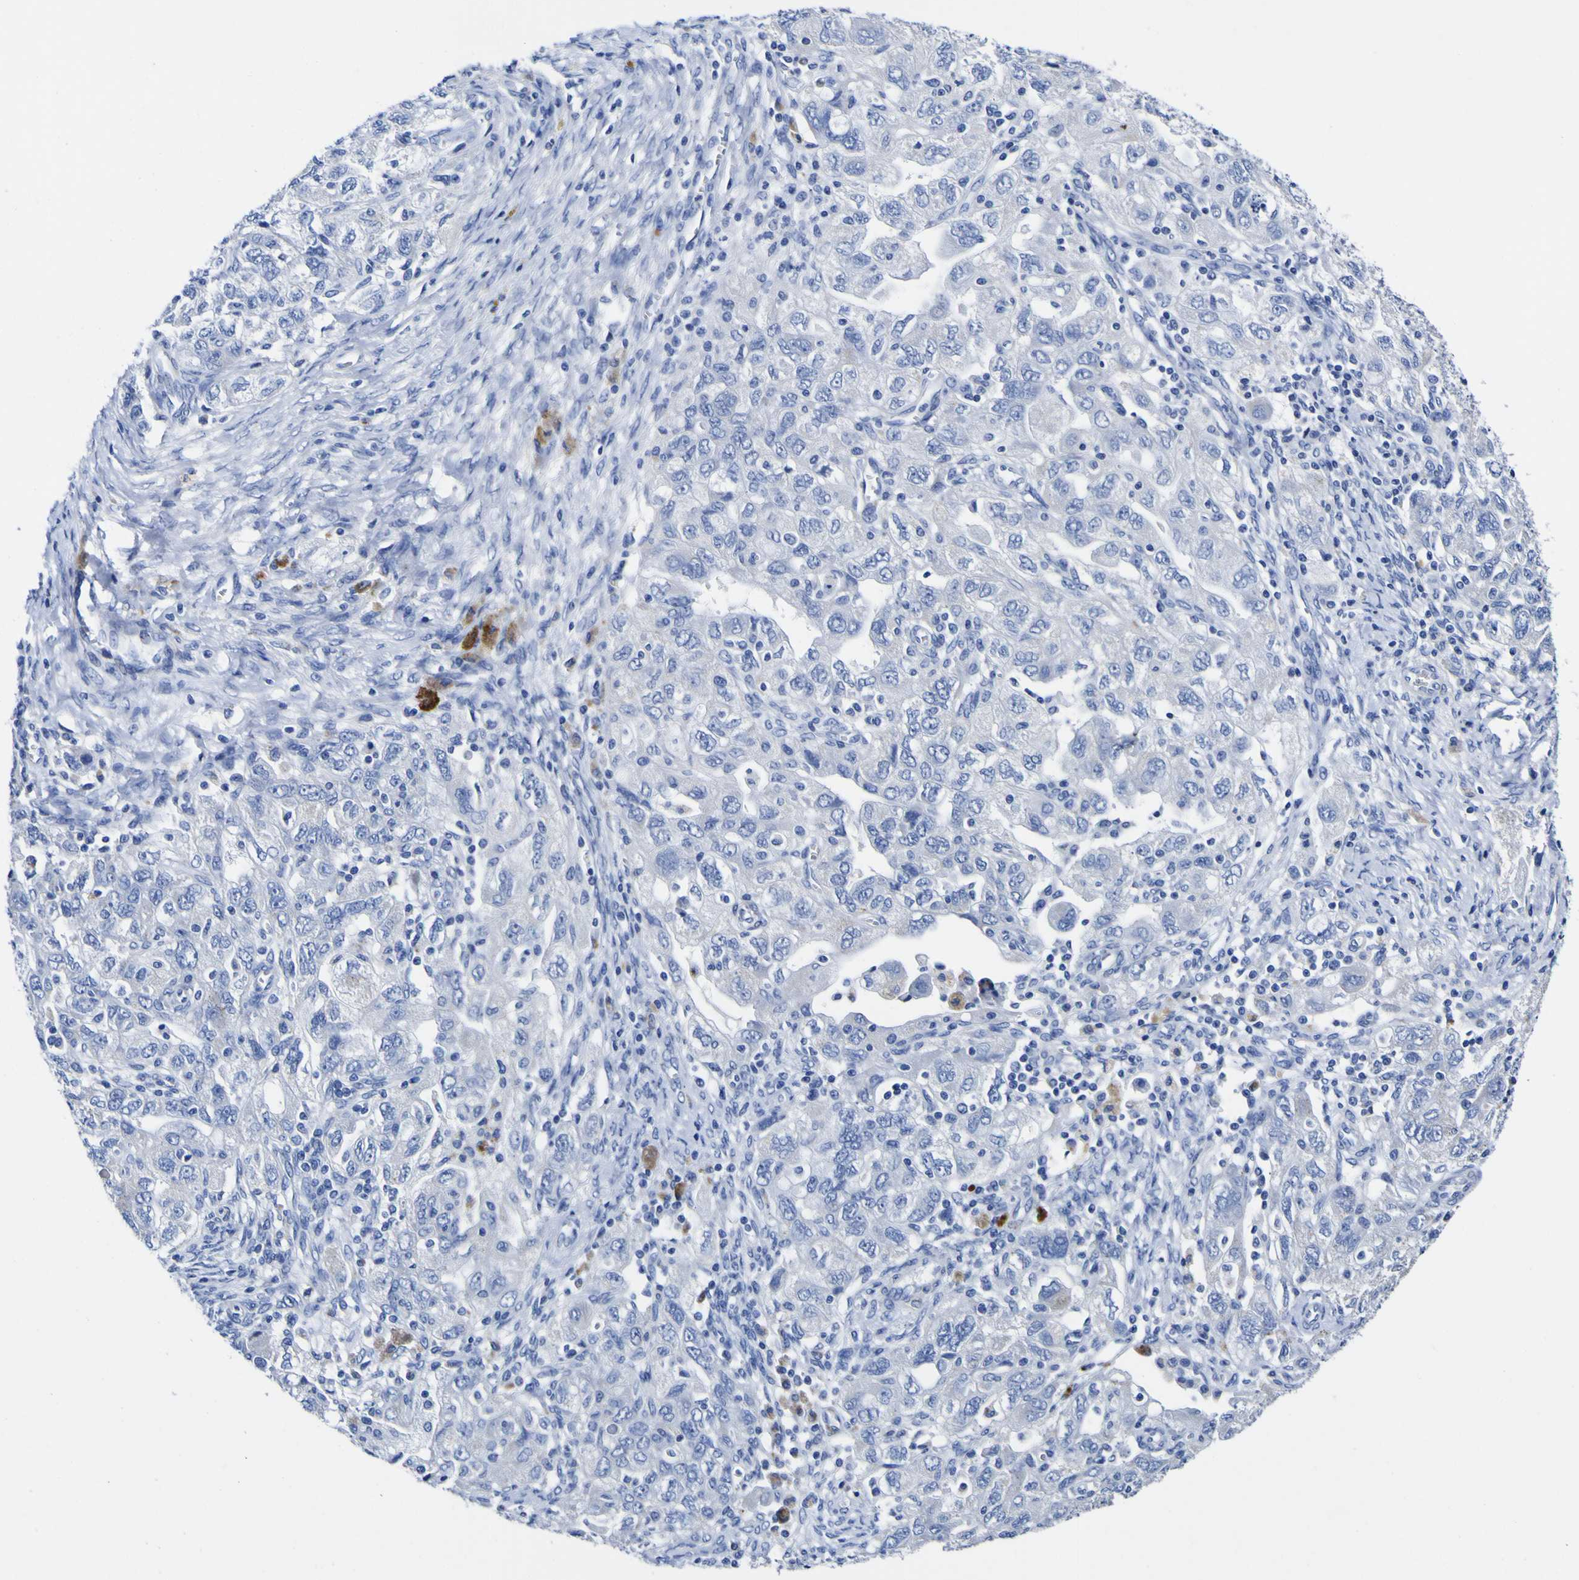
{"staining": {"intensity": "negative", "quantity": "none", "location": "none"}, "tissue": "ovarian cancer", "cell_type": "Tumor cells", "image_type": "cancer", "snomed": [{"axis": "morphology", "description": "Carcinoma, NOS"}, {"axis": "morphology", "description": "Cystadenocarcinoma, serous, NOS"}, {"axis": "topography", "description": "Ovary"}], "caption": "An immunohistochemistry histopathology image of carcinoma (ovarian) is shown. There is no staining in tumor cells of carcinoma (ovarian). Brightfield microscopy of immunohistochemistry stained with DAB (brown) and hematoxylin (blue), captured at high magnification.", "gene": "HLA-DQA1", "patient": {"sex": "female", "age": 69}}